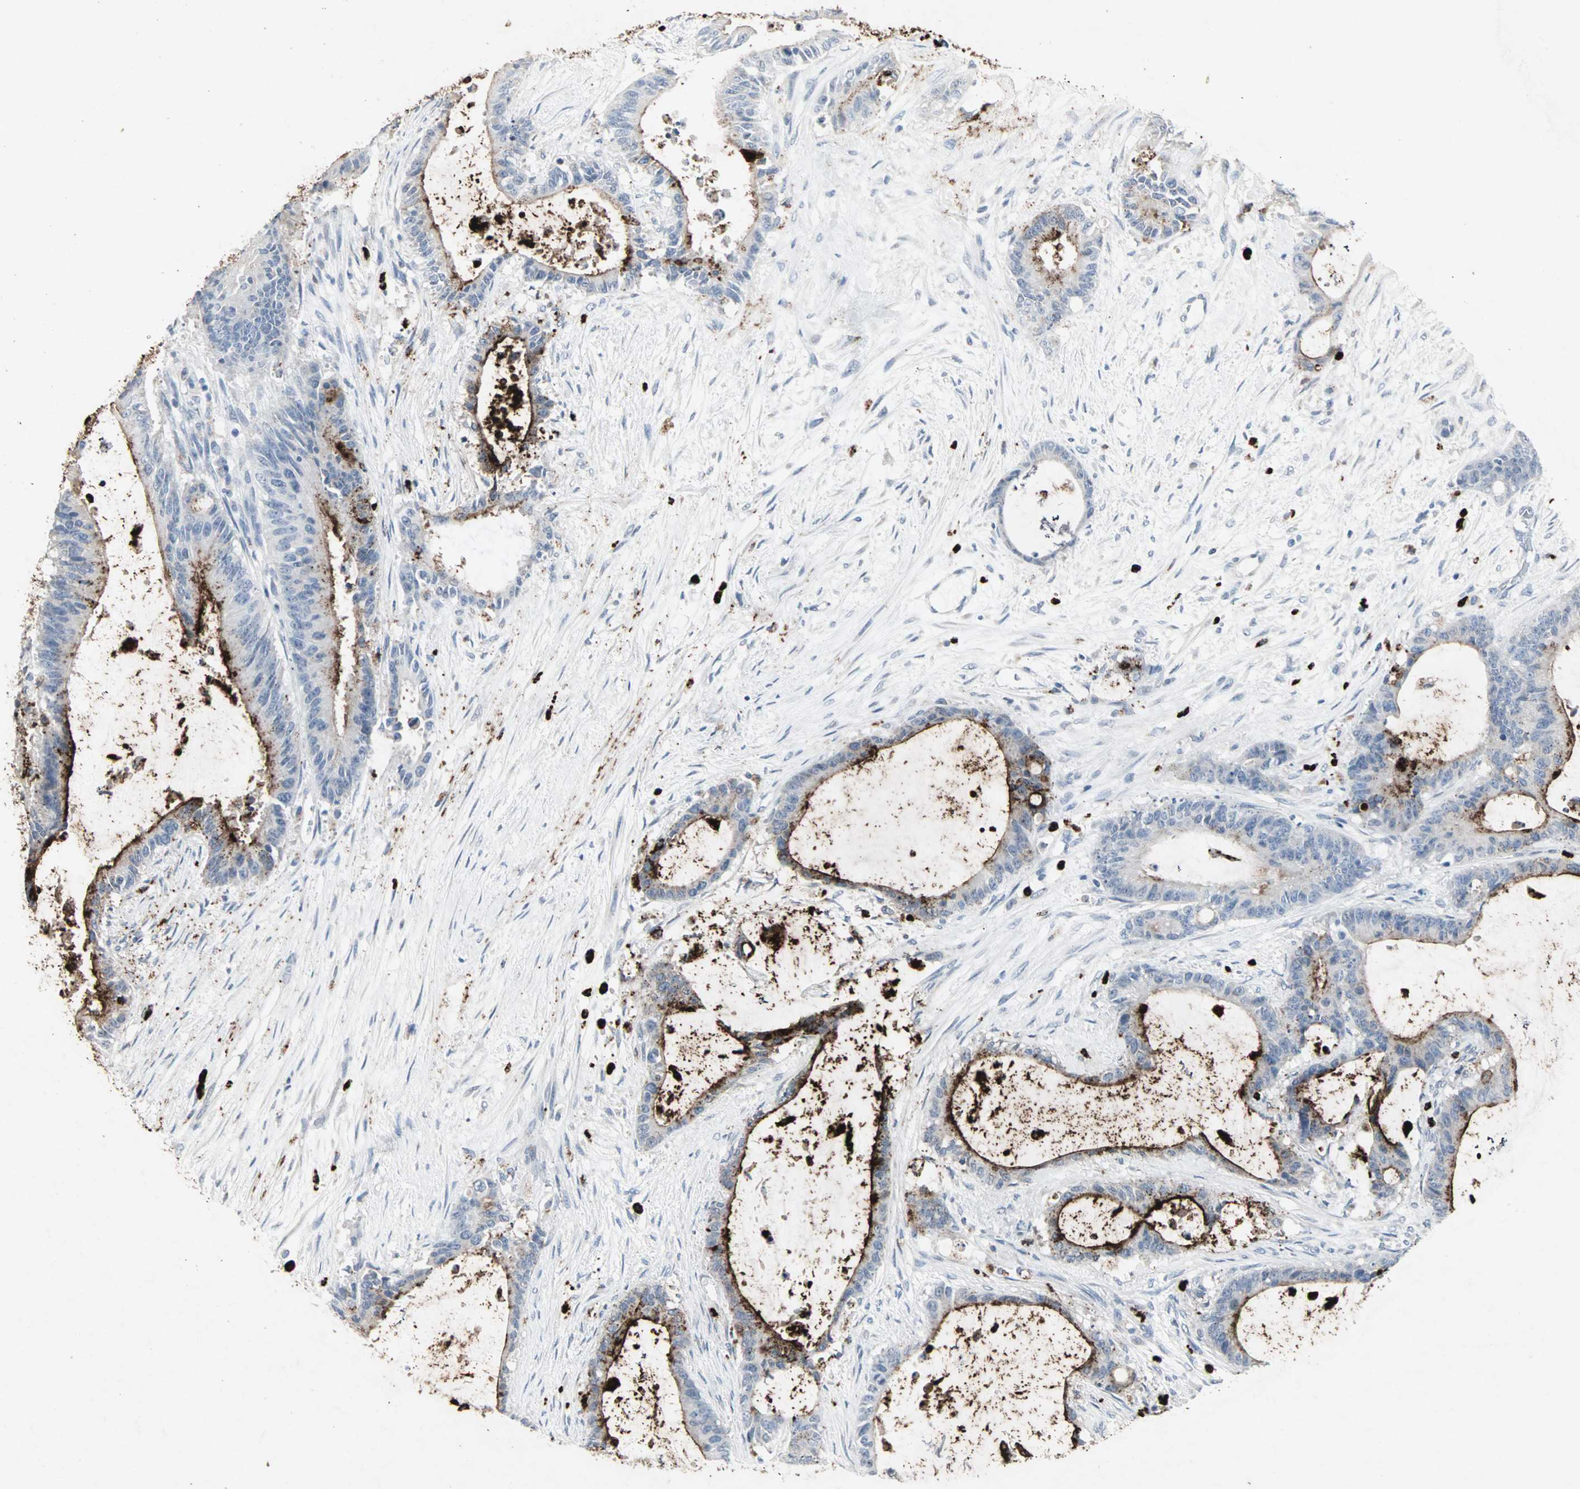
{"staining": {"intensity": "strong", "quantity": "25%-75%", "location": "cytoplasmic/membranous"}, "tissue": "liver cancer", "cell_type": "Tumor cells", "image_type": "cancer", "snomed": [{"axis": "morphology", "description": "Cholangiocarcinoma"}, {"axis": "topography", "description": "Liver"}], "caption": "Tumor cells show high levels of strong cytoplasmic/membranous positivity in about 25%-75% of cells in cholangiocarcinoma (liver).", "gene": "CEACAM6", "patient": {"sex": "female", "age": 73}}